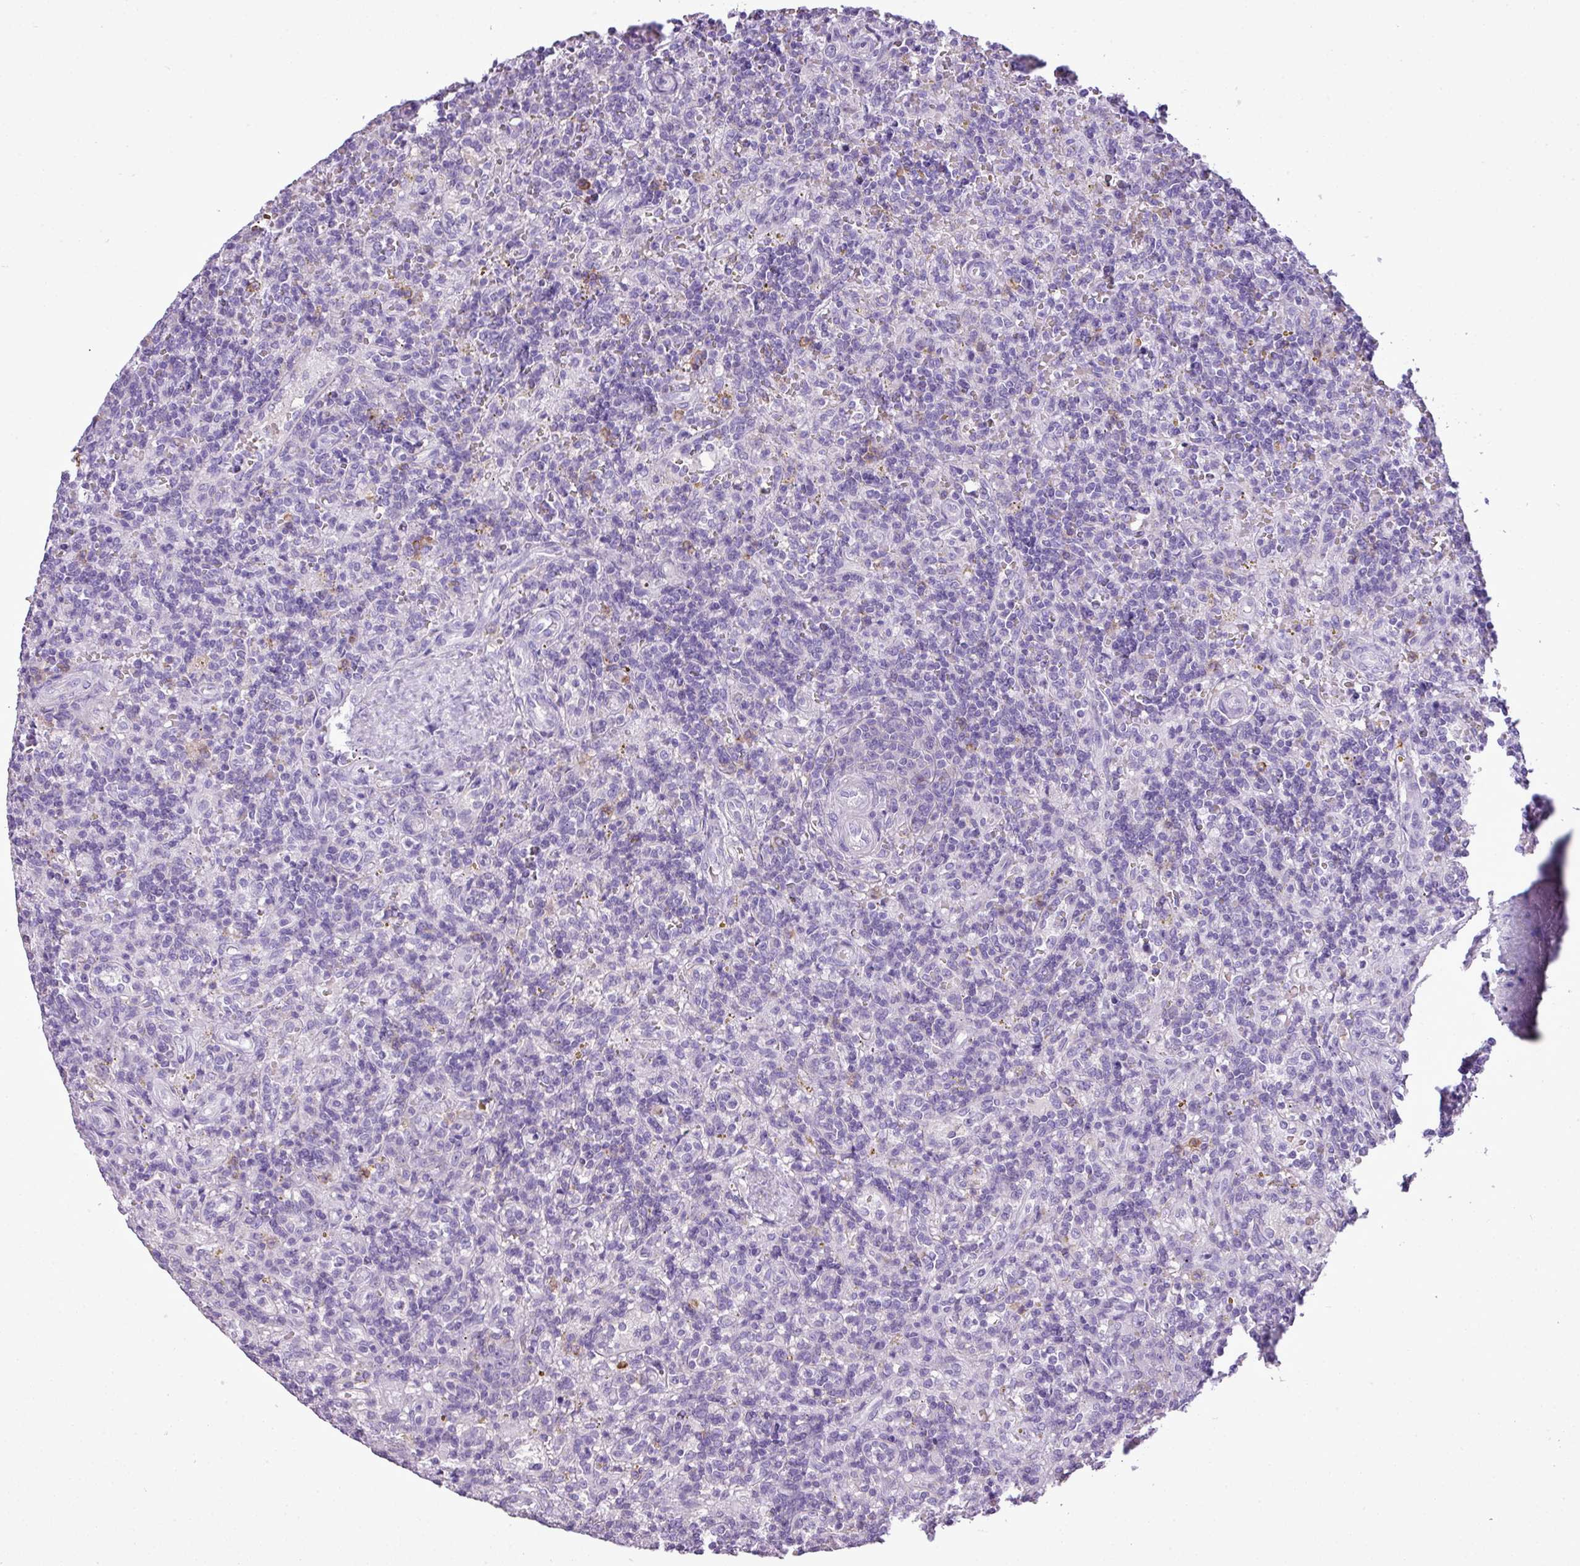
{"staining": {"intensity": "negative", "quantity": "none", "location": "none"}, "tissue": "lymphoma", "cell_type": "Tumor cells", "image_type": "cancer", "snomed": [{"axis": "morphology", "description": "Malignant lymphoma, non-Hodgkin's type, Low grade"}, {"axis": "topography", "description": "Spleen"}], "caption": "Human malignant lymphoma, non-Hodgkin's type (low-grade) stained for a protein using IHC exhibits no staining in tumor cells.", "gene": "RBMXL2", "patient": {"sex": "male", "age": 67}}